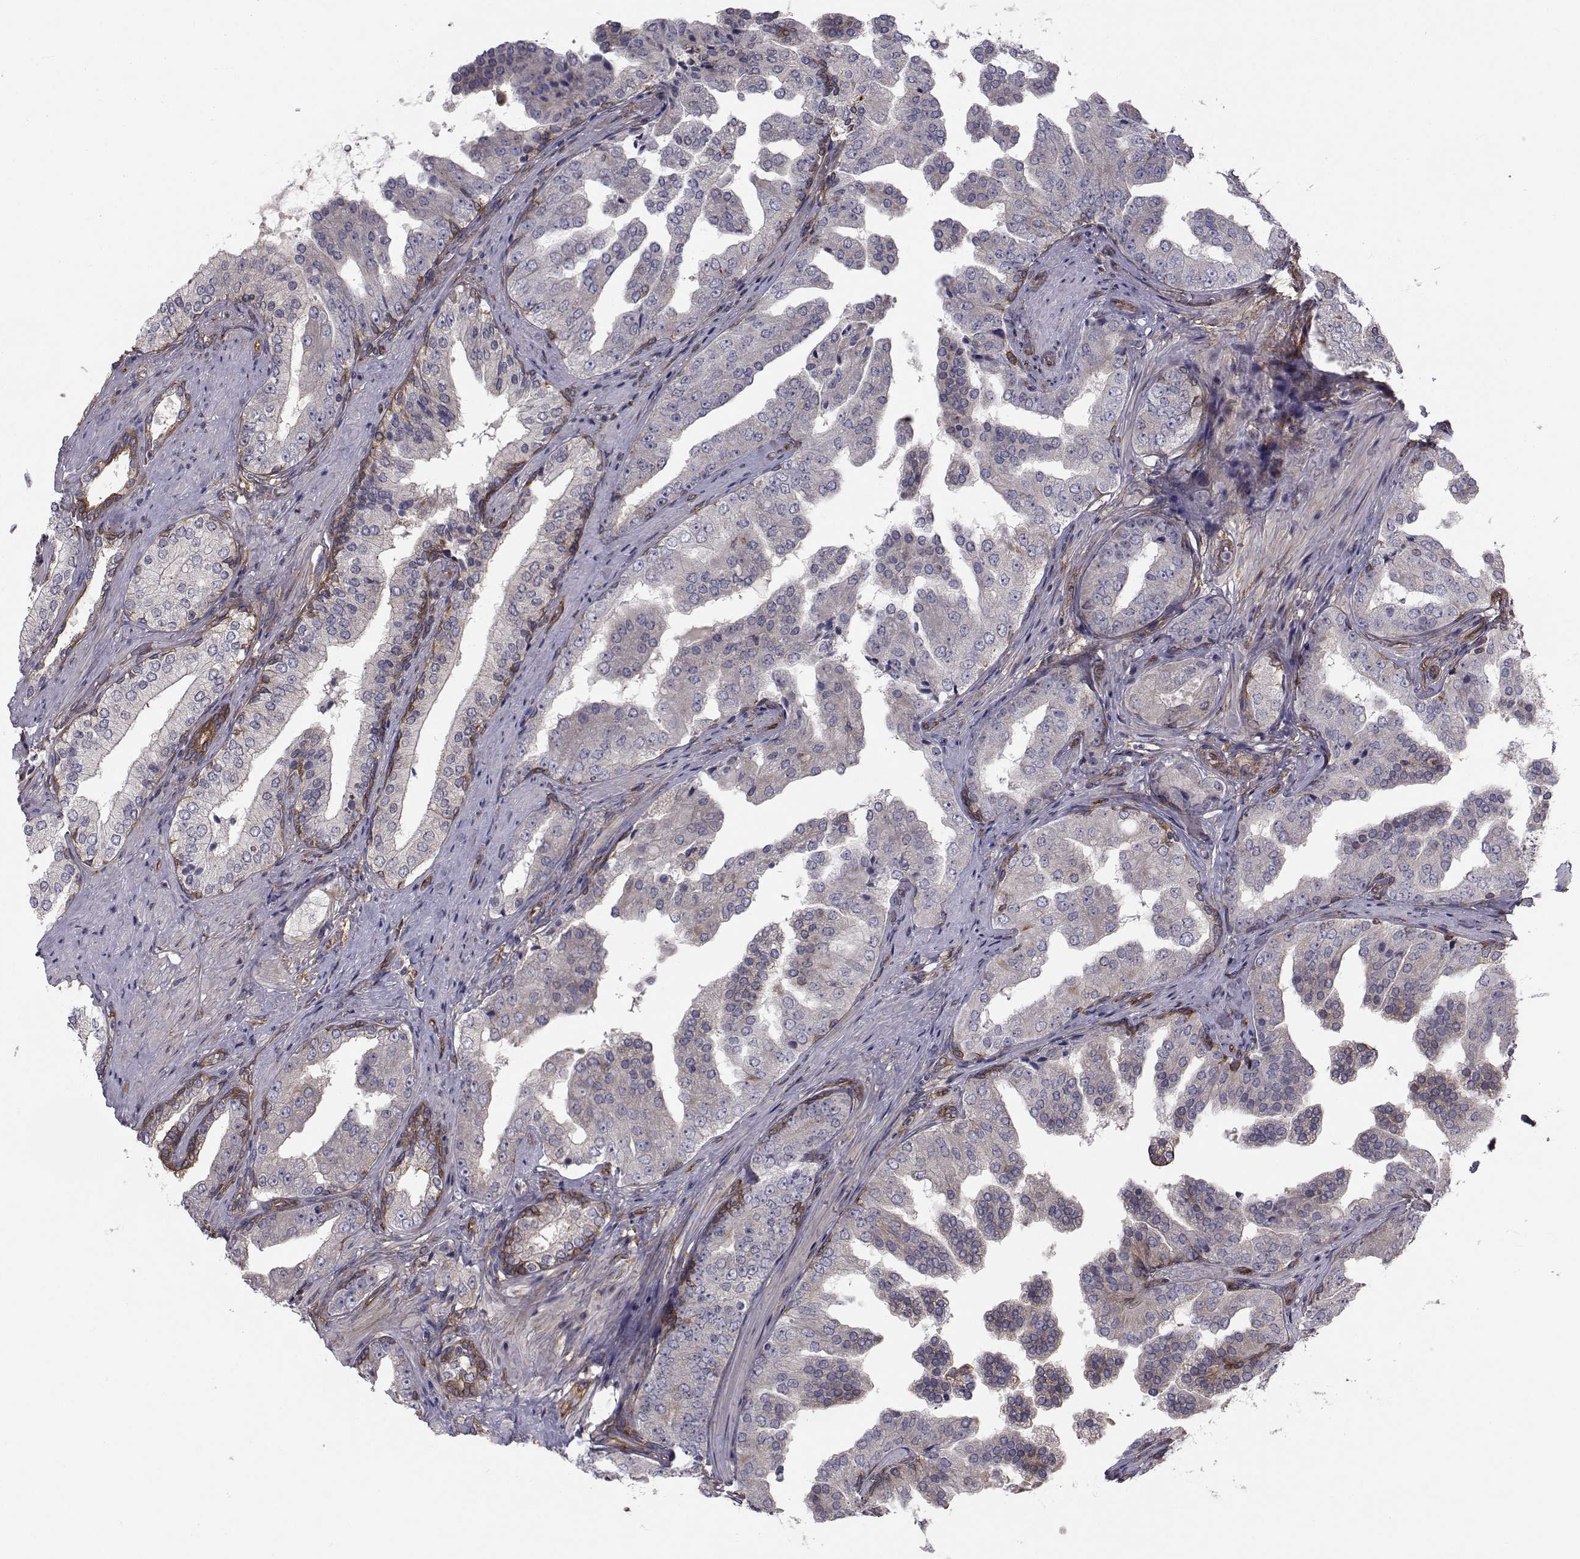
{"staining": {"intensity": "negative", "quantity": "none", "location": "none"}, "tissue": "prostate cancer", "cell_type": "Tumor cells", "image_type": "cancer", "snomed": [{"axis": "morphology", "description": "Adenocarcinoma, Low grade"}, {"axis": "topography", "description": "Prostate and seminal vesicle, NOS"}], "caption": "Immunohistochemistry of human prostate cancer displays no staining in tumor cells.", "gene": "TRIP10", "patient": {"sex": "male", "age": 61}}